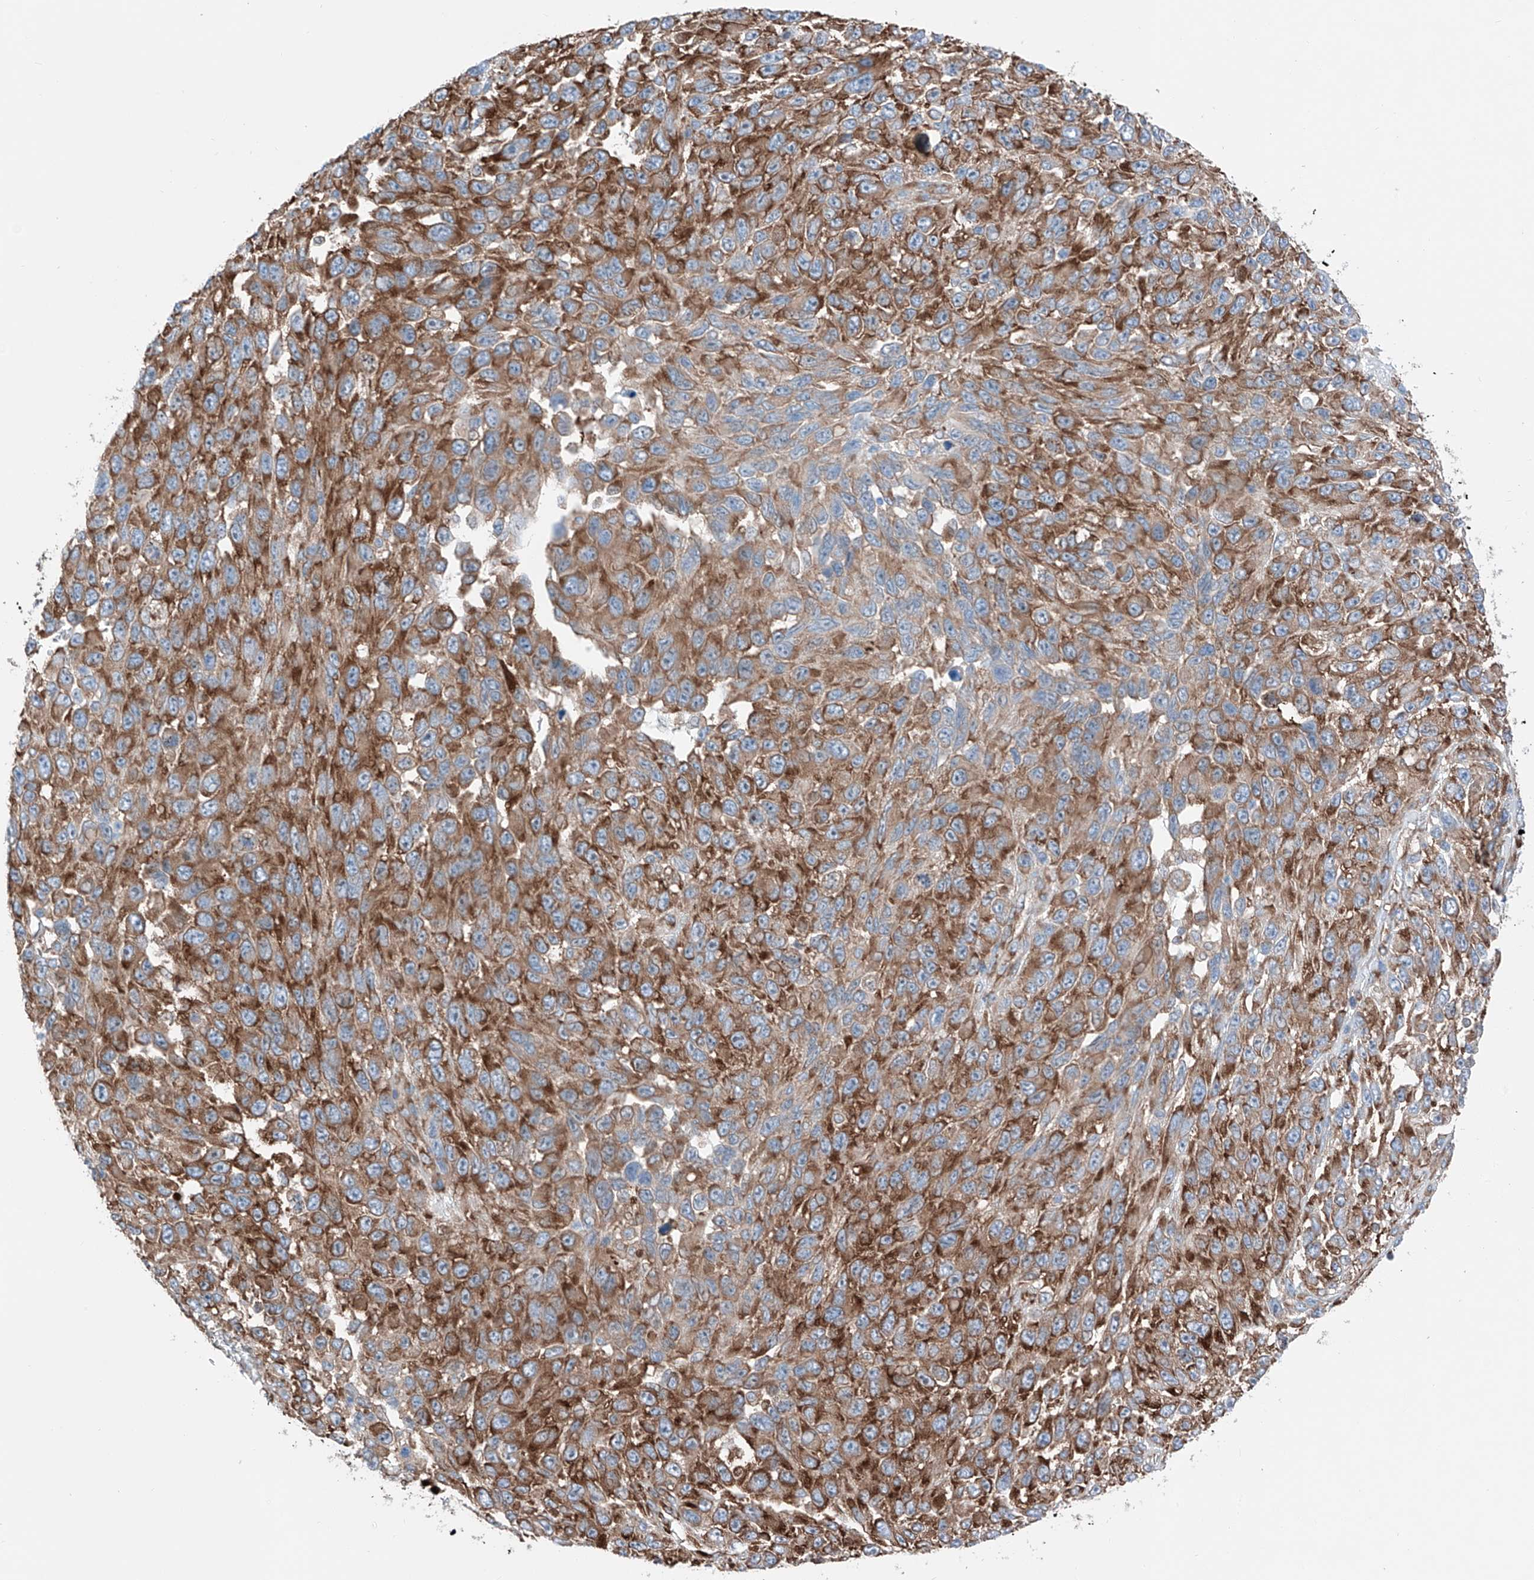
{"staining": {"intensity": "moderate", "quantity": ">75%", "location": "cytoplasmic/membranous"}, "tissue": "melanoma", "cell_type": "Tumor cells", "image_type": "cancer", "snomed": [{"axis": "morphology", "description": "Malignant melanoma, NOS"}, {"axis": "topography", "description": "Skin"}], "caption": "High-power microscopy captured an immunohistochemistry photomicrograph of melanoma, revealing moderate cytoplasmic/membranous positivity in about >75% of tumor cells.", "gene": "CRELD1", "patient": {"sex": "female", "age": 96}}